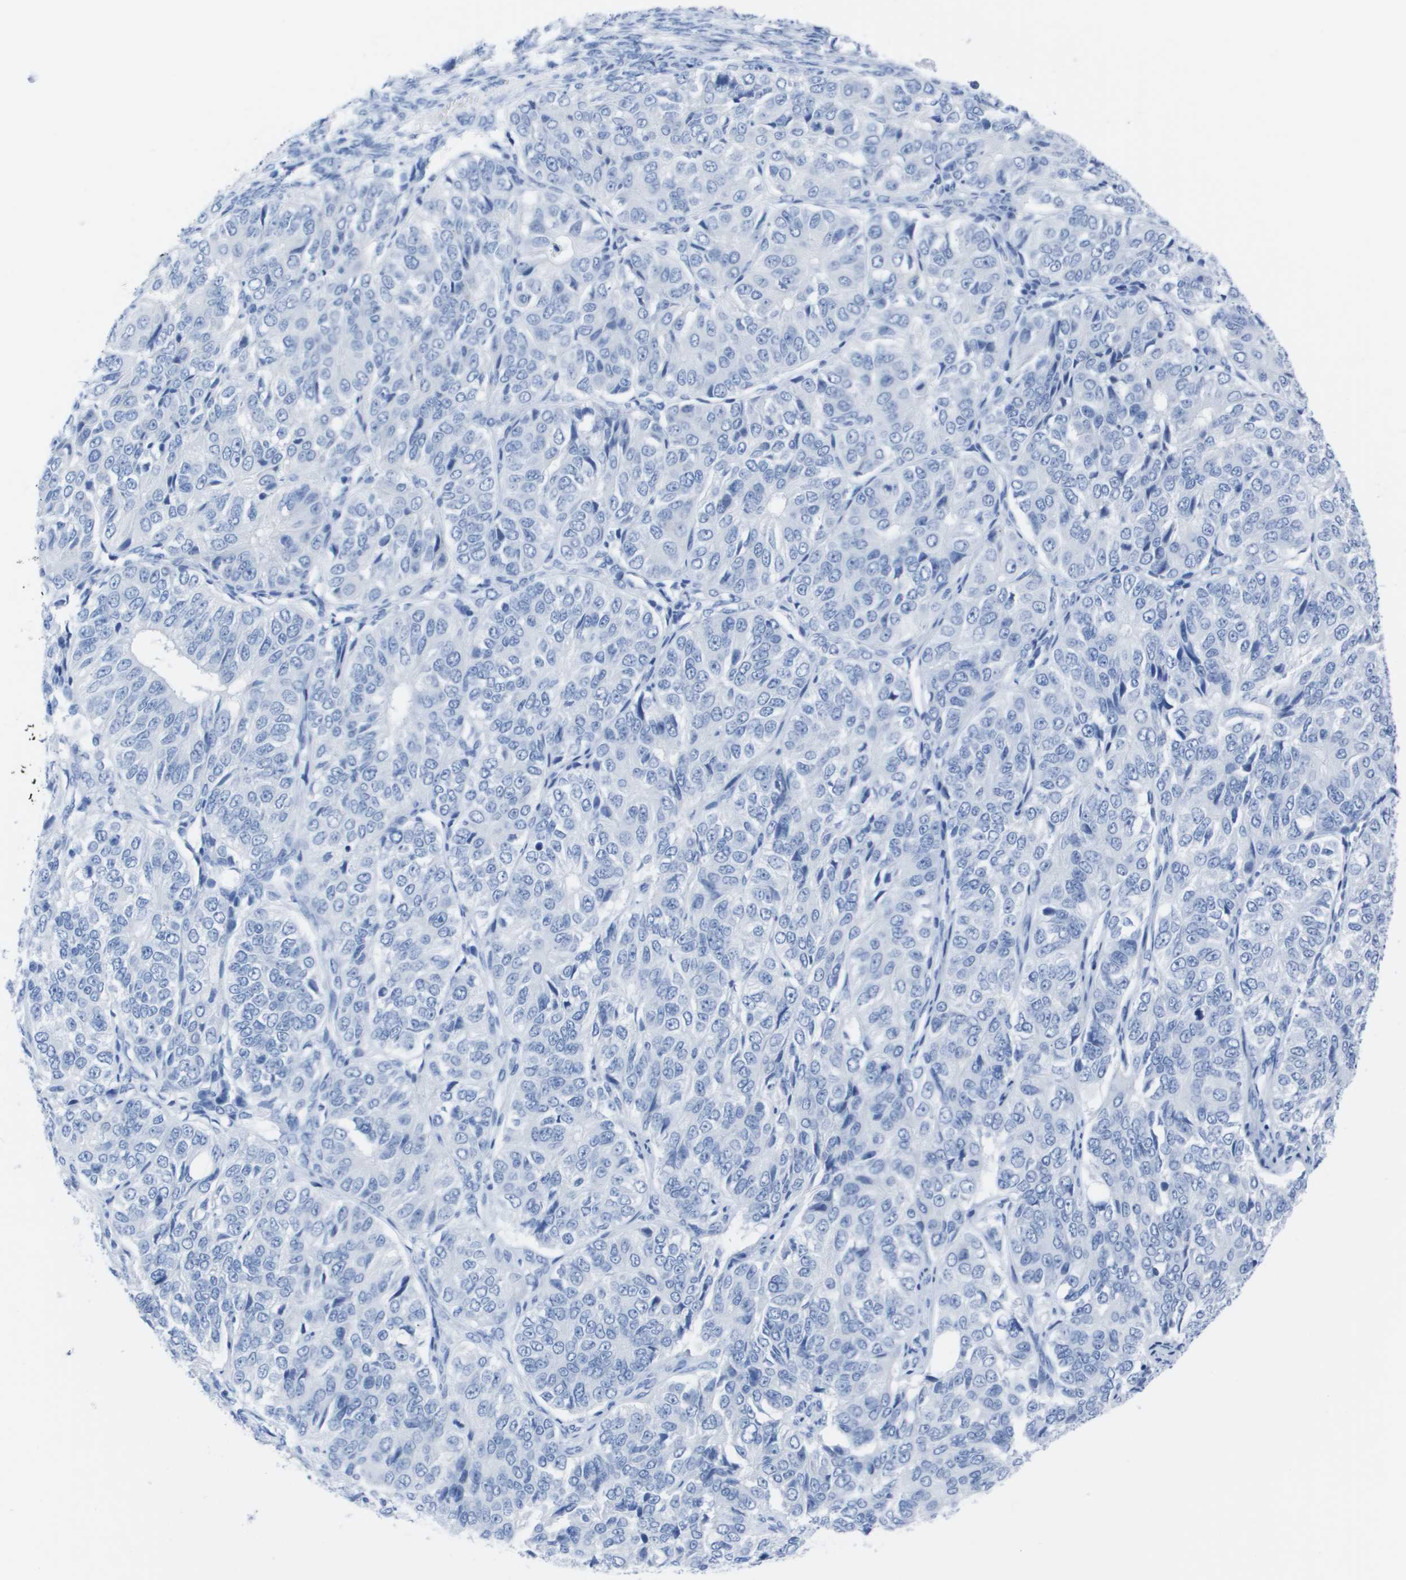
{"staining": {"intensity": "negative", "quantity": "none", "location": "none"}, "tissue": "ovarian cancer", "cell_type": "Tumor cells", "image_type": "cancer", "snomed": [{"axis": "morphology", "description": "Carcinoma, endometroid"}, {"axis": "topography", "description": "Ovary"}], "caption": "Ovarian cancer was stained to show a protein in brown. There is no significant staining in tumor cells. Brightfield microscopy of immunohistochemistry (IHC) stained with DAB (brown) and hematoxylin (blue), captured at high magnification.", "gene": "KCNA3", "patient": {"sex": "female", "age": 51}}